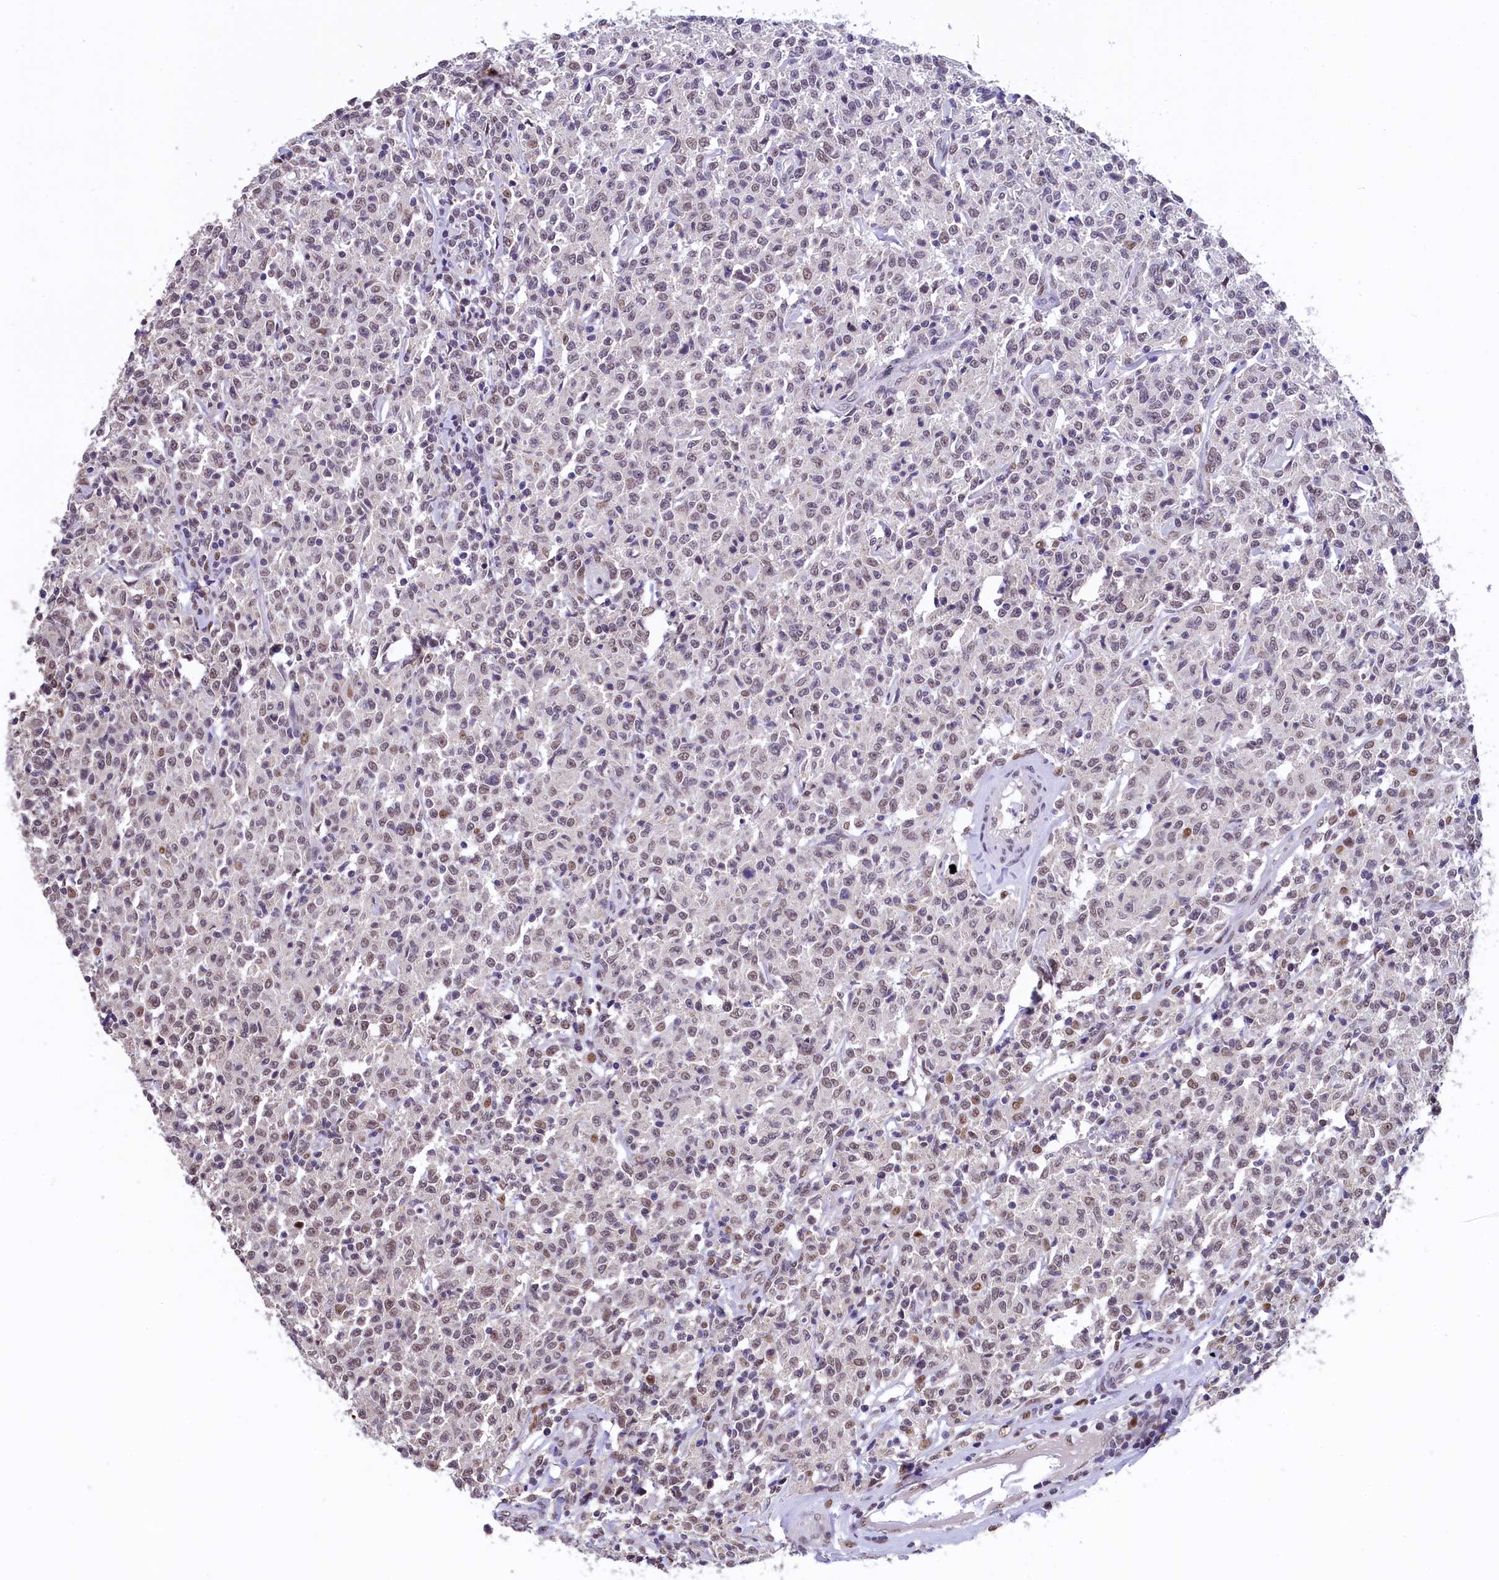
{"staining": {"intensity": "weak", "quantity": "25%-75%", "location": "nuclear"}, "tissue": "lymphoma", "cell_type": "Tumor cells", "image_type": "cancer", "snomed": [{"axis": "morphology", "description": "Malignant lymphoma, non-Hodgkin's type, Low grade"}, {"axis": "topography", "description": "Small intestine"}], "caption": "High-magnification brightfield microscopy of lymphoma stained with DAB (brown) and counterstained with hematoxylin (blue). tumor cells exhibit weak nuclear expression is identified in about25%-75% of cells.", "gene": "HECTD4", "patient": {"sex": "female", "age": 59}}